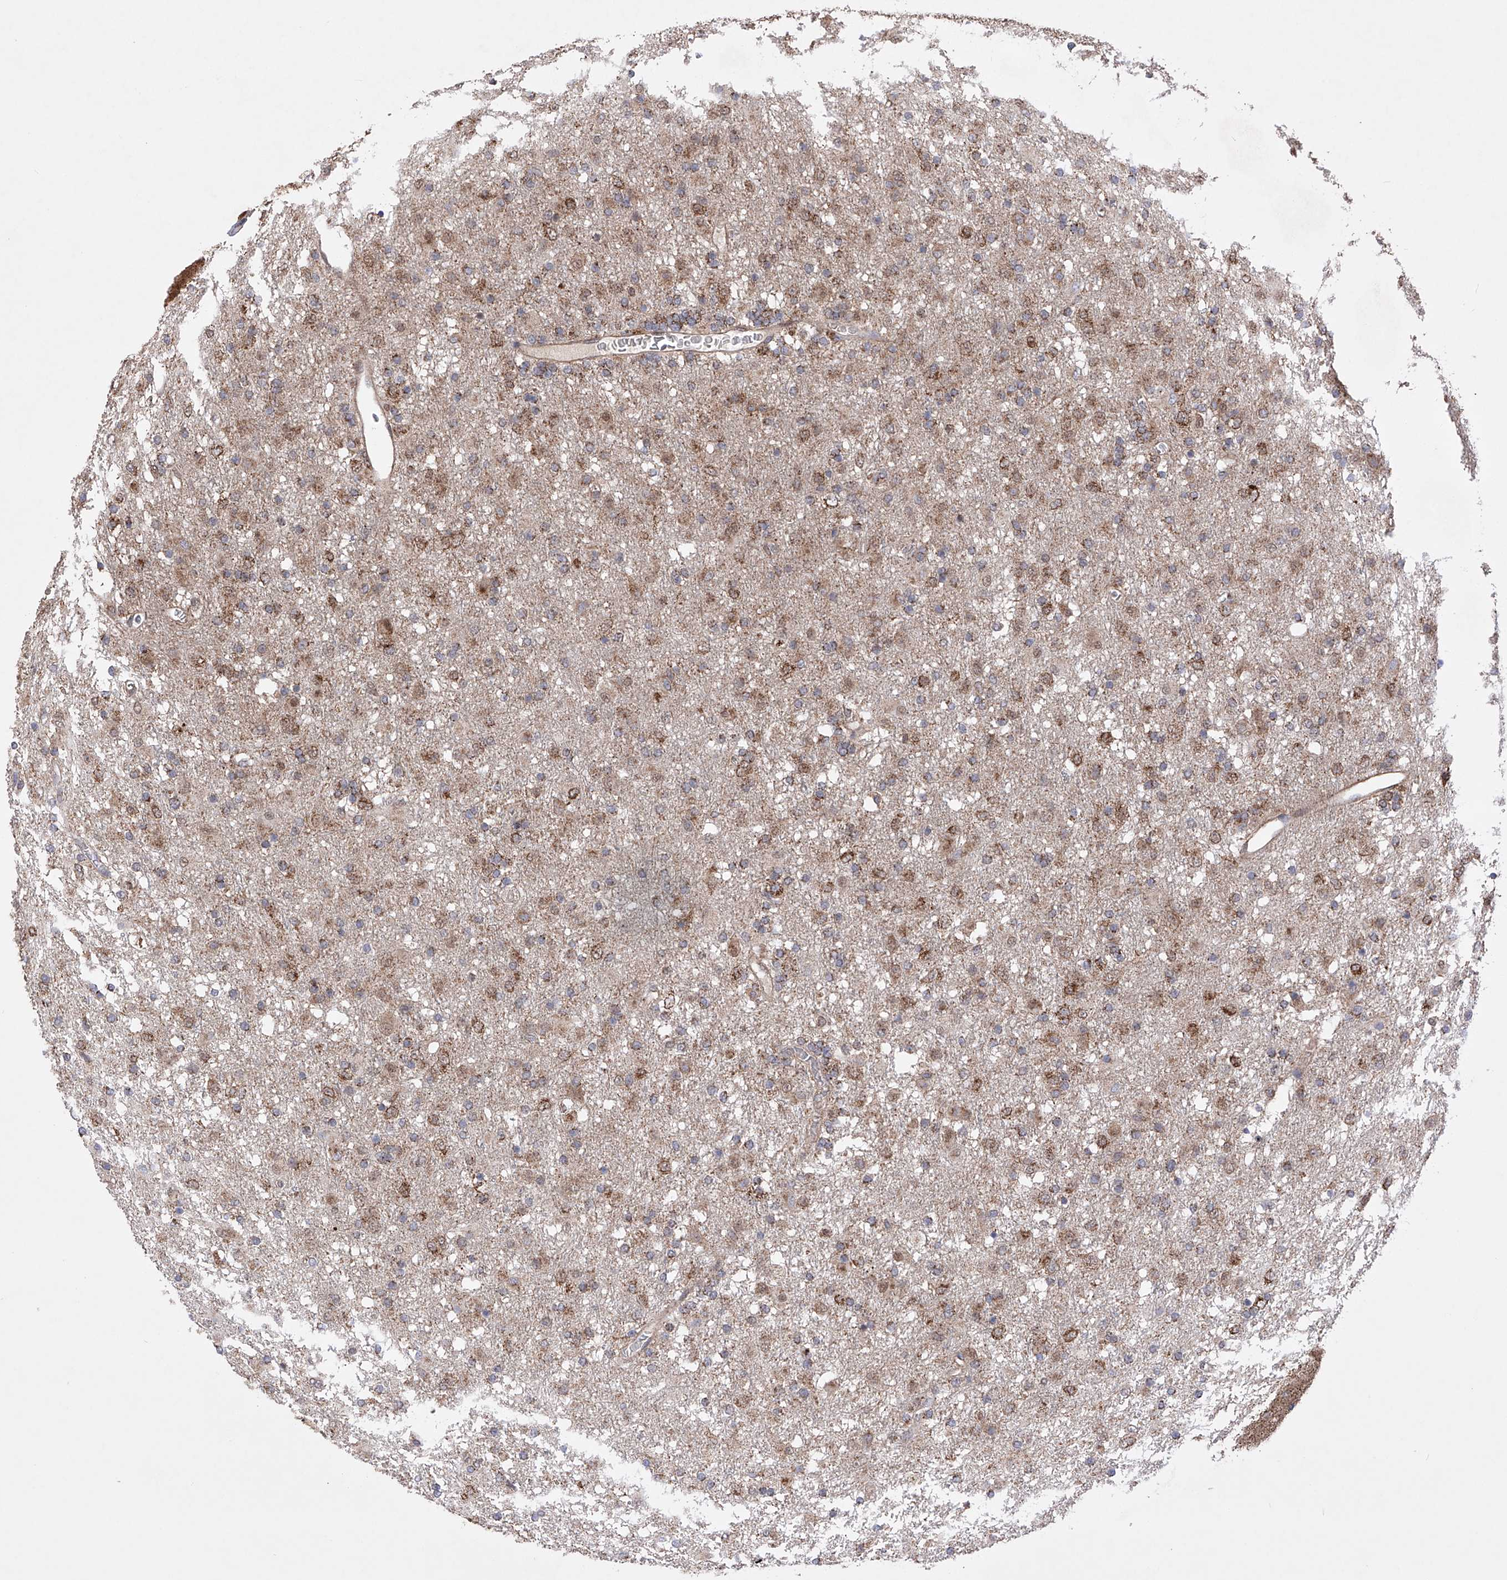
{"staining": {"intensity": "moderate", "quantity": ">75%", "location": "cytoplasmic/membranous"}, "tissue": "glioma", "cell_type": "Tumor cells", "image_type": "cancer", "snomed": [{"axis": "morphology", "description": "Glioma, malignant, Low grade"}, {"axis": "topography", "description": "Brain"}], "caption": "Human glioma stained with a brown dye exhibits moderate cytoplasmic/membranous positive positivity in approximately >75% of tumor cells.", "gene": "SDHAF4", "patient": {"sex": "male", "age": 65}}